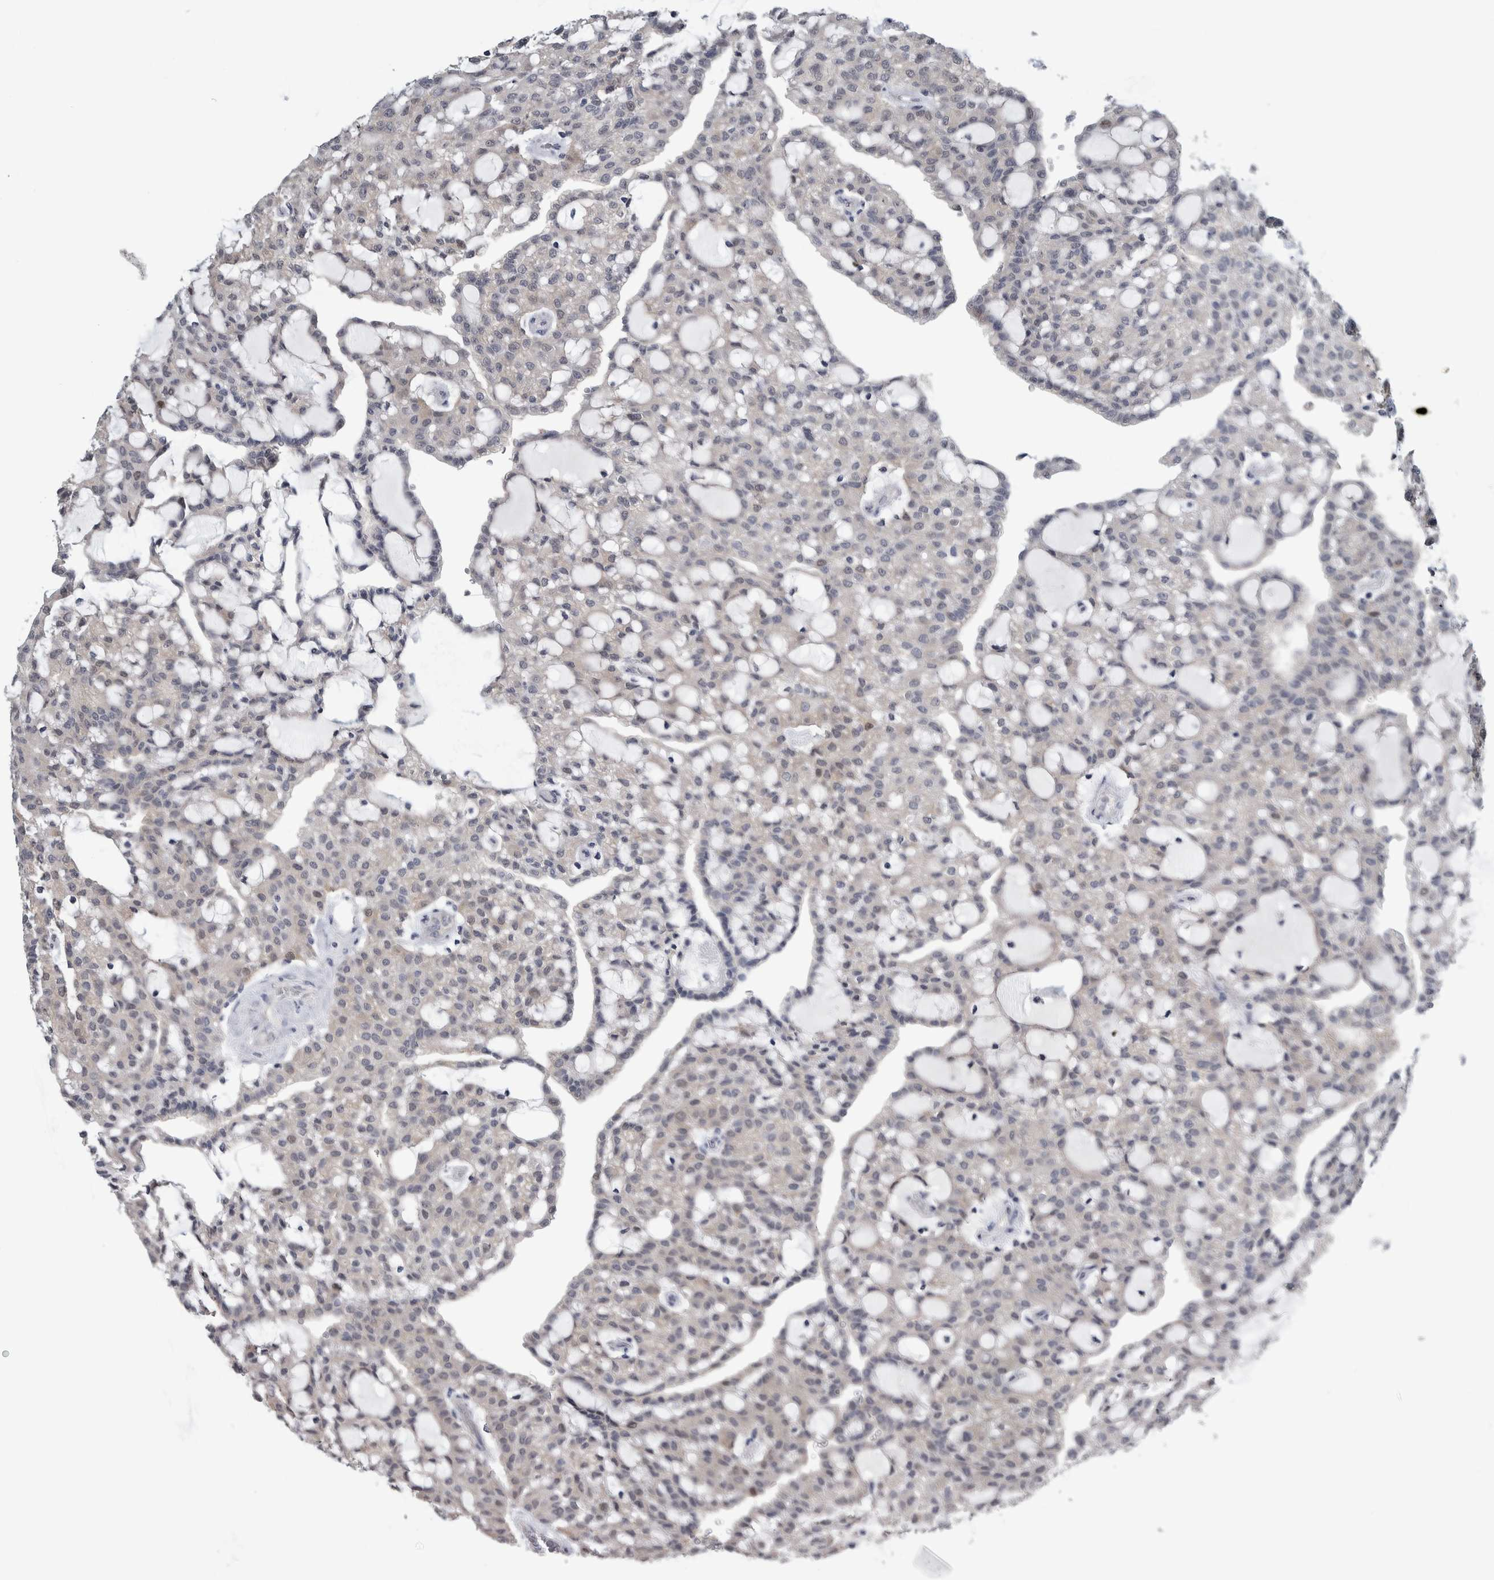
{"staining": {"intensity": "weak", "quantity": "<25%", "location": "nuclear"}, "tissue": "renal cancer", "cell_type": "Tumor cells", "image_type": "cancer", "snomed": [{"axis": "morphology", "description": "Adenocarcinoma, NOS"}, {"axis": "topography", "description": "Kidney"}], "caption": "An IHC photomicrograph of adenocarcinoma (renal) is shown. There is no staining in tumor cells of adenocarcinoma (renal).", "gene": "COL14A1", "patient": {"sex": "male", "age": 63}}